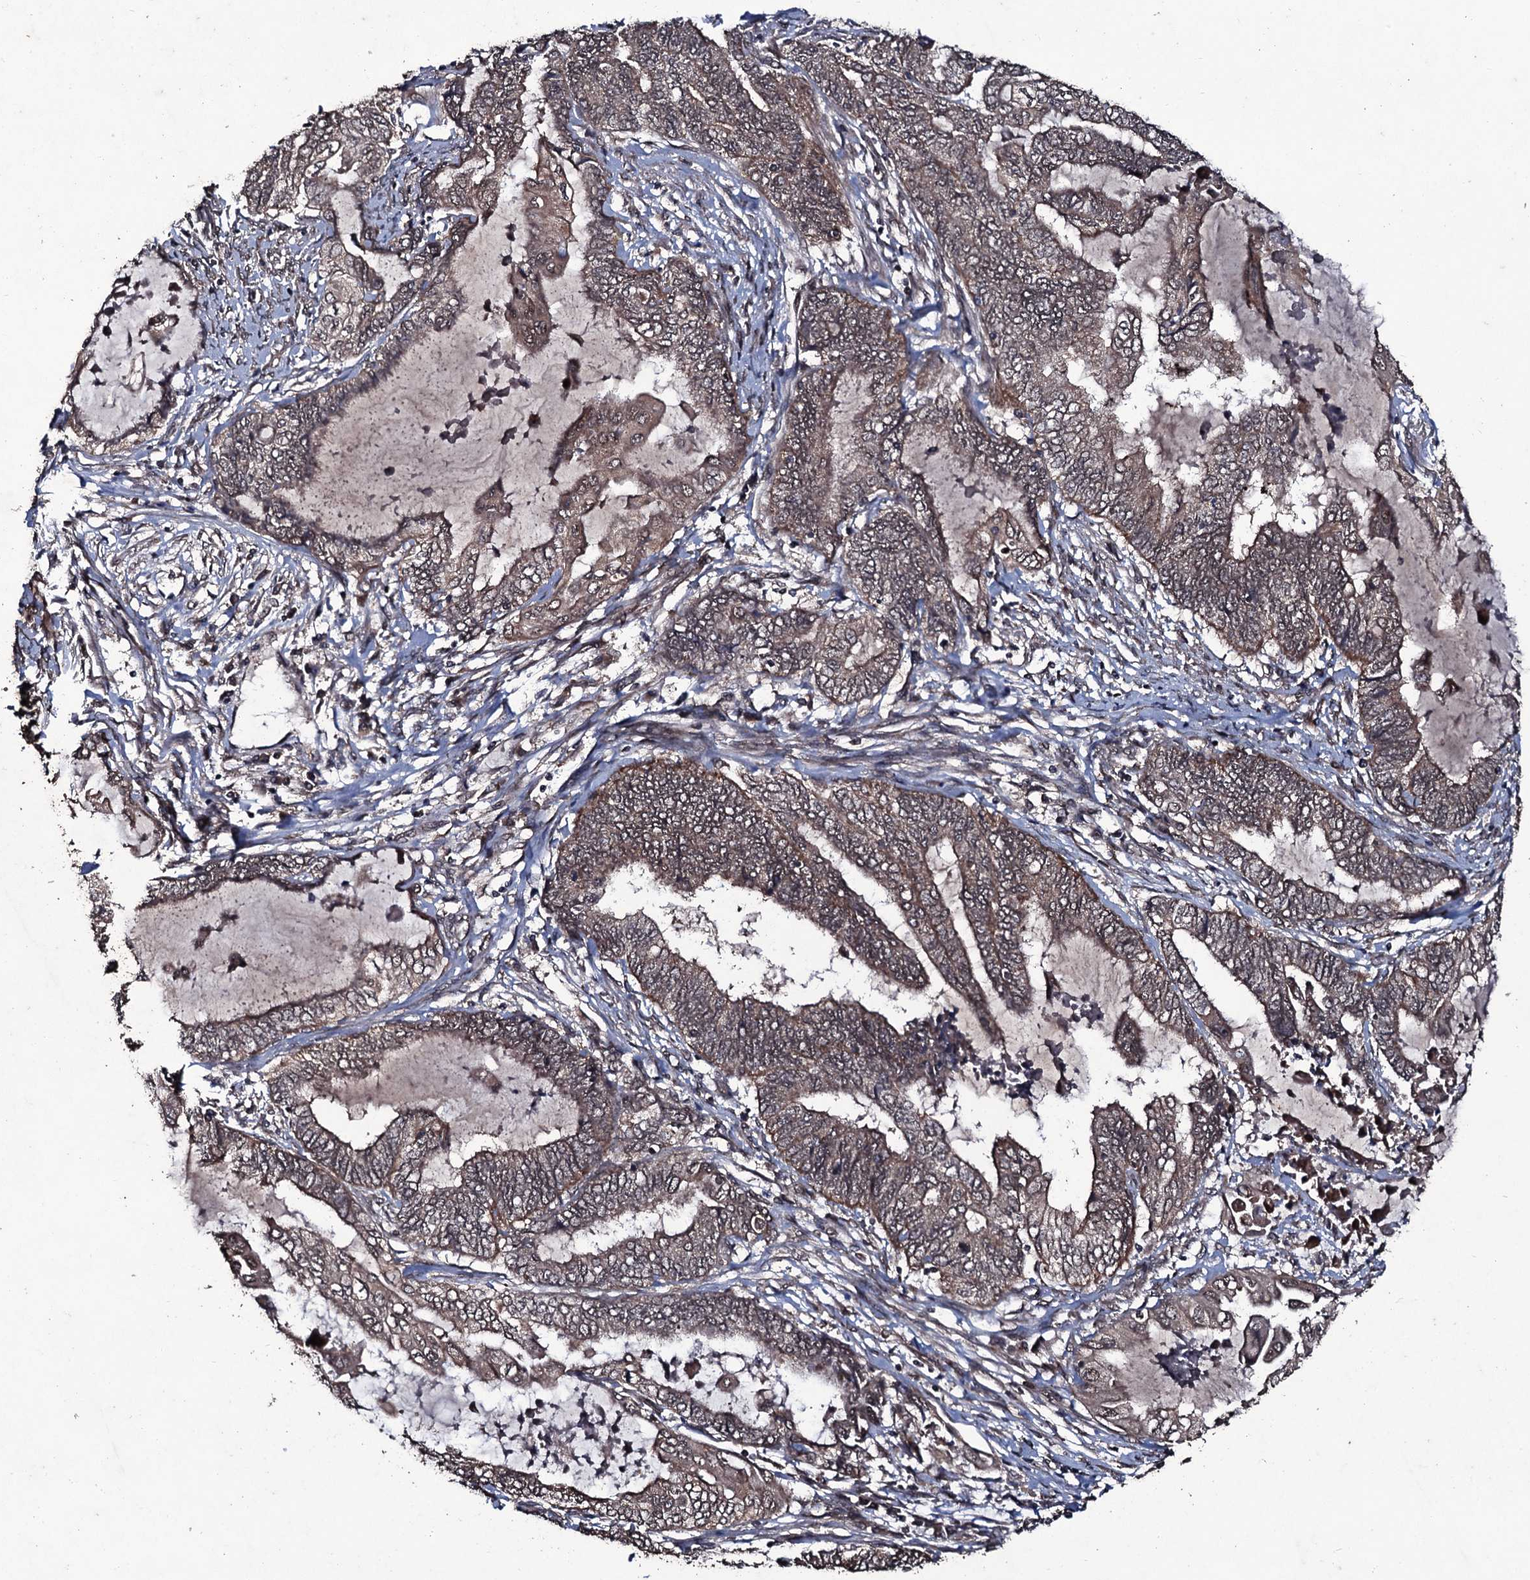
{"staining": {"intensity": "moderate", "quantity": ">75%", "location": "cytoplasmic/membranous"}, "tissue": "endometrial cancer", "cell_type": "Tumor cells", "image_type": "cancer", "snomed": [{"axis": "morphology", "description": "Adenocarcinoma, NOS"}, {"axis": "topography", "description": "Uterus"}, {"axis": "topography", "description": "Endometrium"}], "caption": "Immunohistochemistry staining of endometrial adenocarcinoma, which shows medium levels of moderate cytoplasmic/membranous staining in approximately >75% of tumor cells indicating moderate cytoplasmic/membranous protein staining. The staining was performed using DAB (brown) for protein detection and nuclei were counterstained in hematoxylin (blue).", "gene": "MRPS31", "patient": {"sex": "female", "age": 70}}